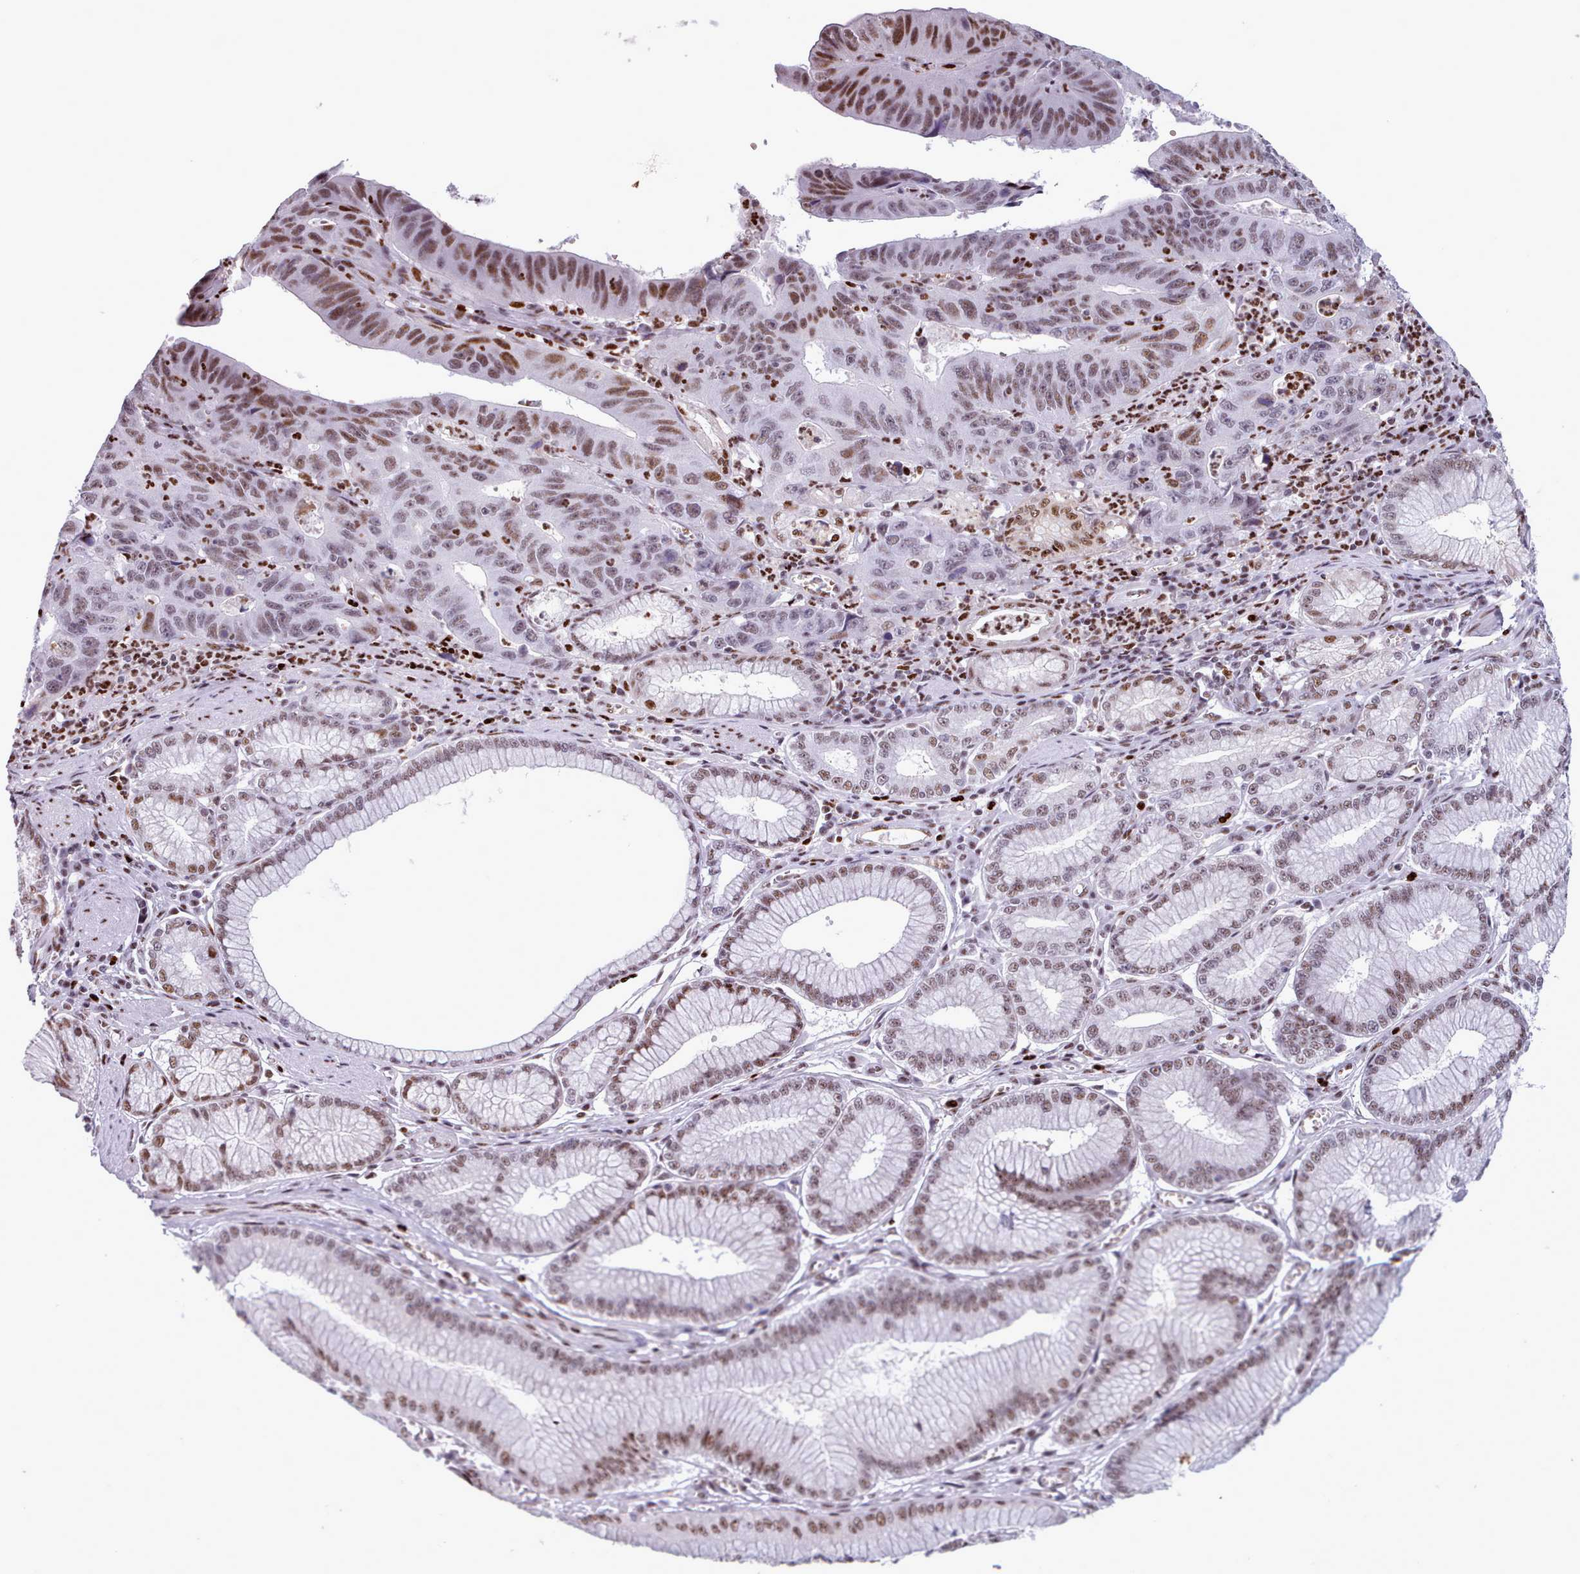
{"staining": {"intensity": "moderate", "quantity": ">75%", "location": "nuclear"}, "tissue": "stomach cancer", "cell_type": "Tumor cells", "image_type": "cancer", "snomed": [{"axis": "morphology", "description": "Adenocarcinoma, NOS"}, {"axis": "topography", "description": "Stomach"}], "caption": "The histopathology image demonstrates immunohistochemical staining of stomach cancer. There is moderate nuclear positivity is identified in approximately >75% of tumor cells.", "gene": "SRSF4", "patient": {"sex": "male", "age": 59}}